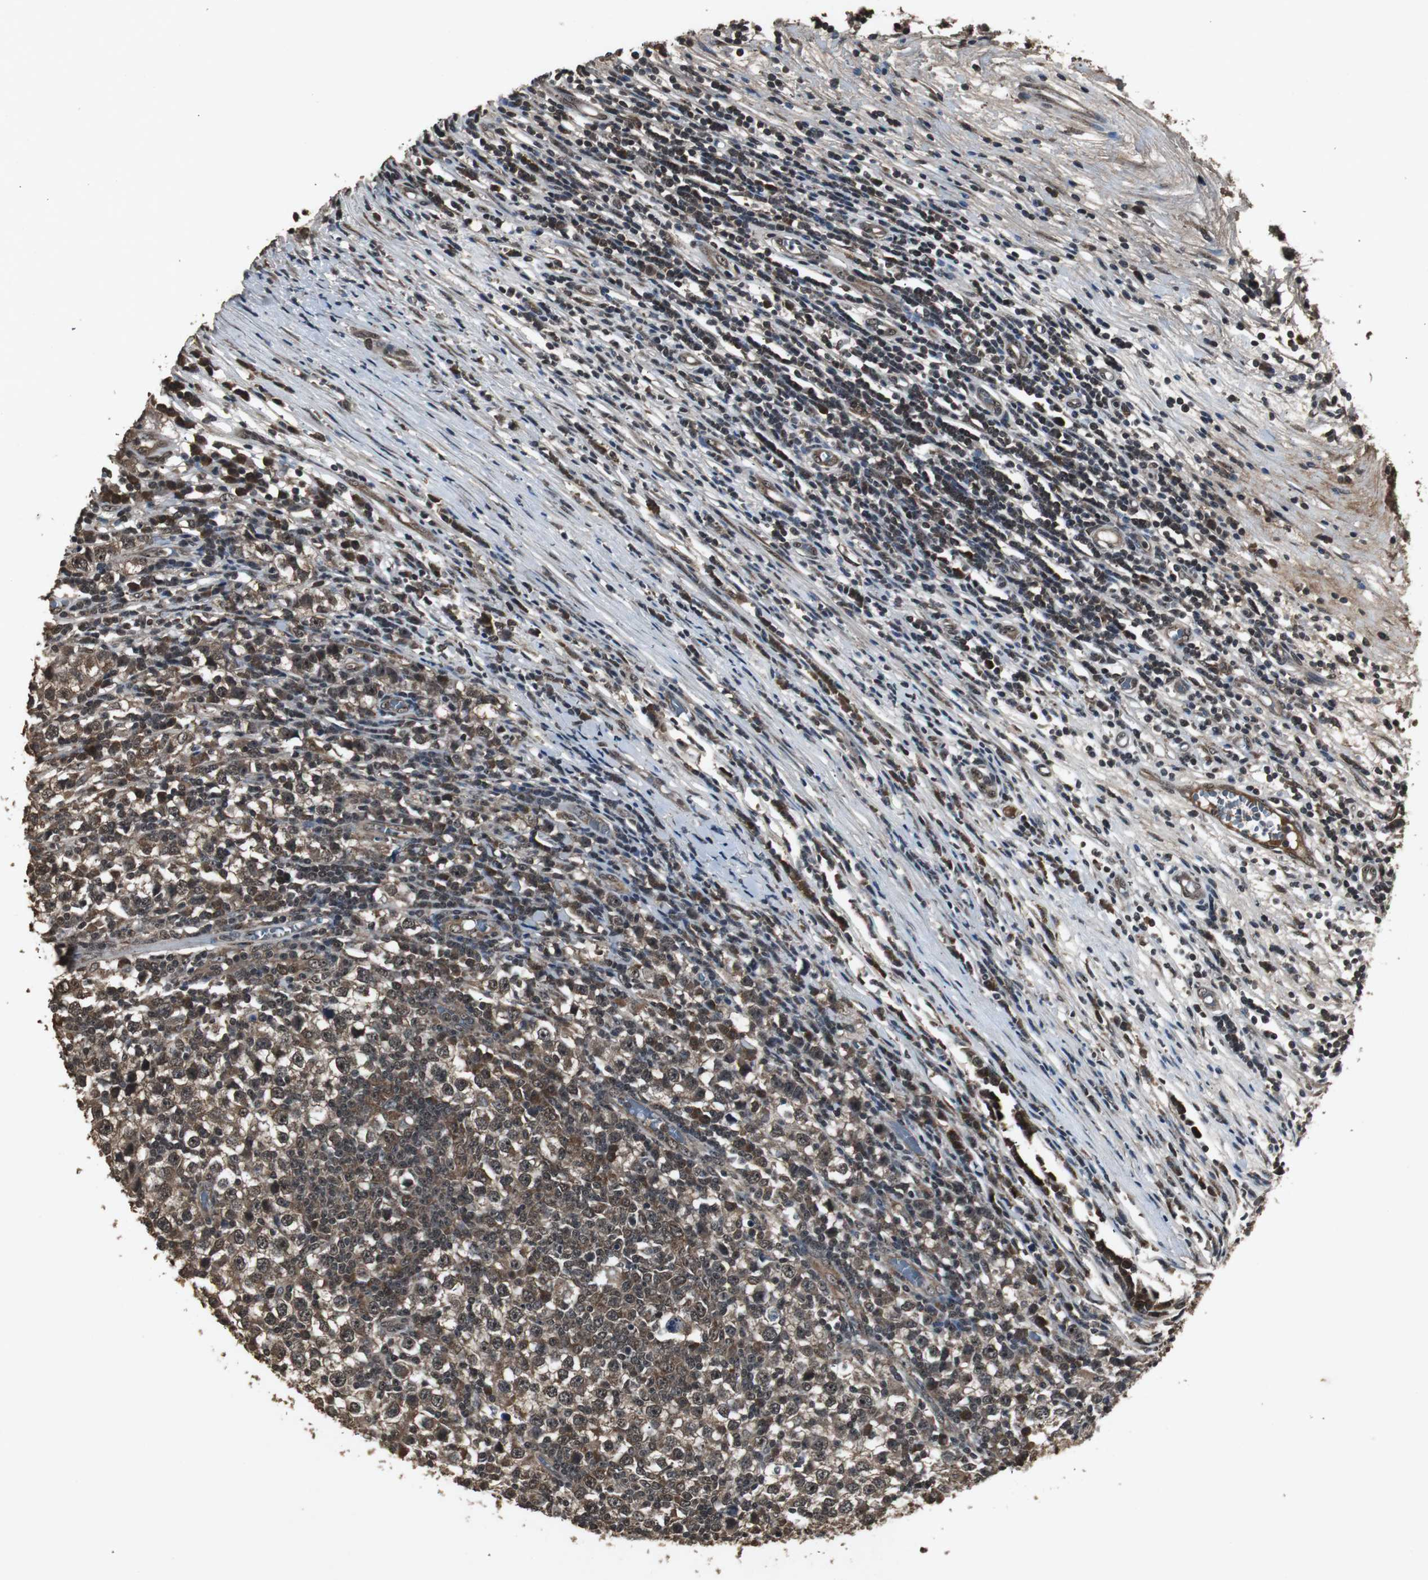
{"staining": {"intensity": "moderate", "quantity": ">75%", "location": "cytoplasmic/membranous,nuclear"}, "tissue": "testis cancer", "cell_type": "Tumor cells", "image_type": "cancer", "snomed": [{"axis": "morphology", "description": "Seminoma, NOS"}, {"axis": "topography", "description": "Testis"}], "caption": "Testis seminoma stained for a protein (brown) demonstrates moderate cytoplasmic/membranous and nuclear positive positivity in about >75% of tumor cells.", "gene": "EMX1", "patient": {"sex": "male", "age": 65}}